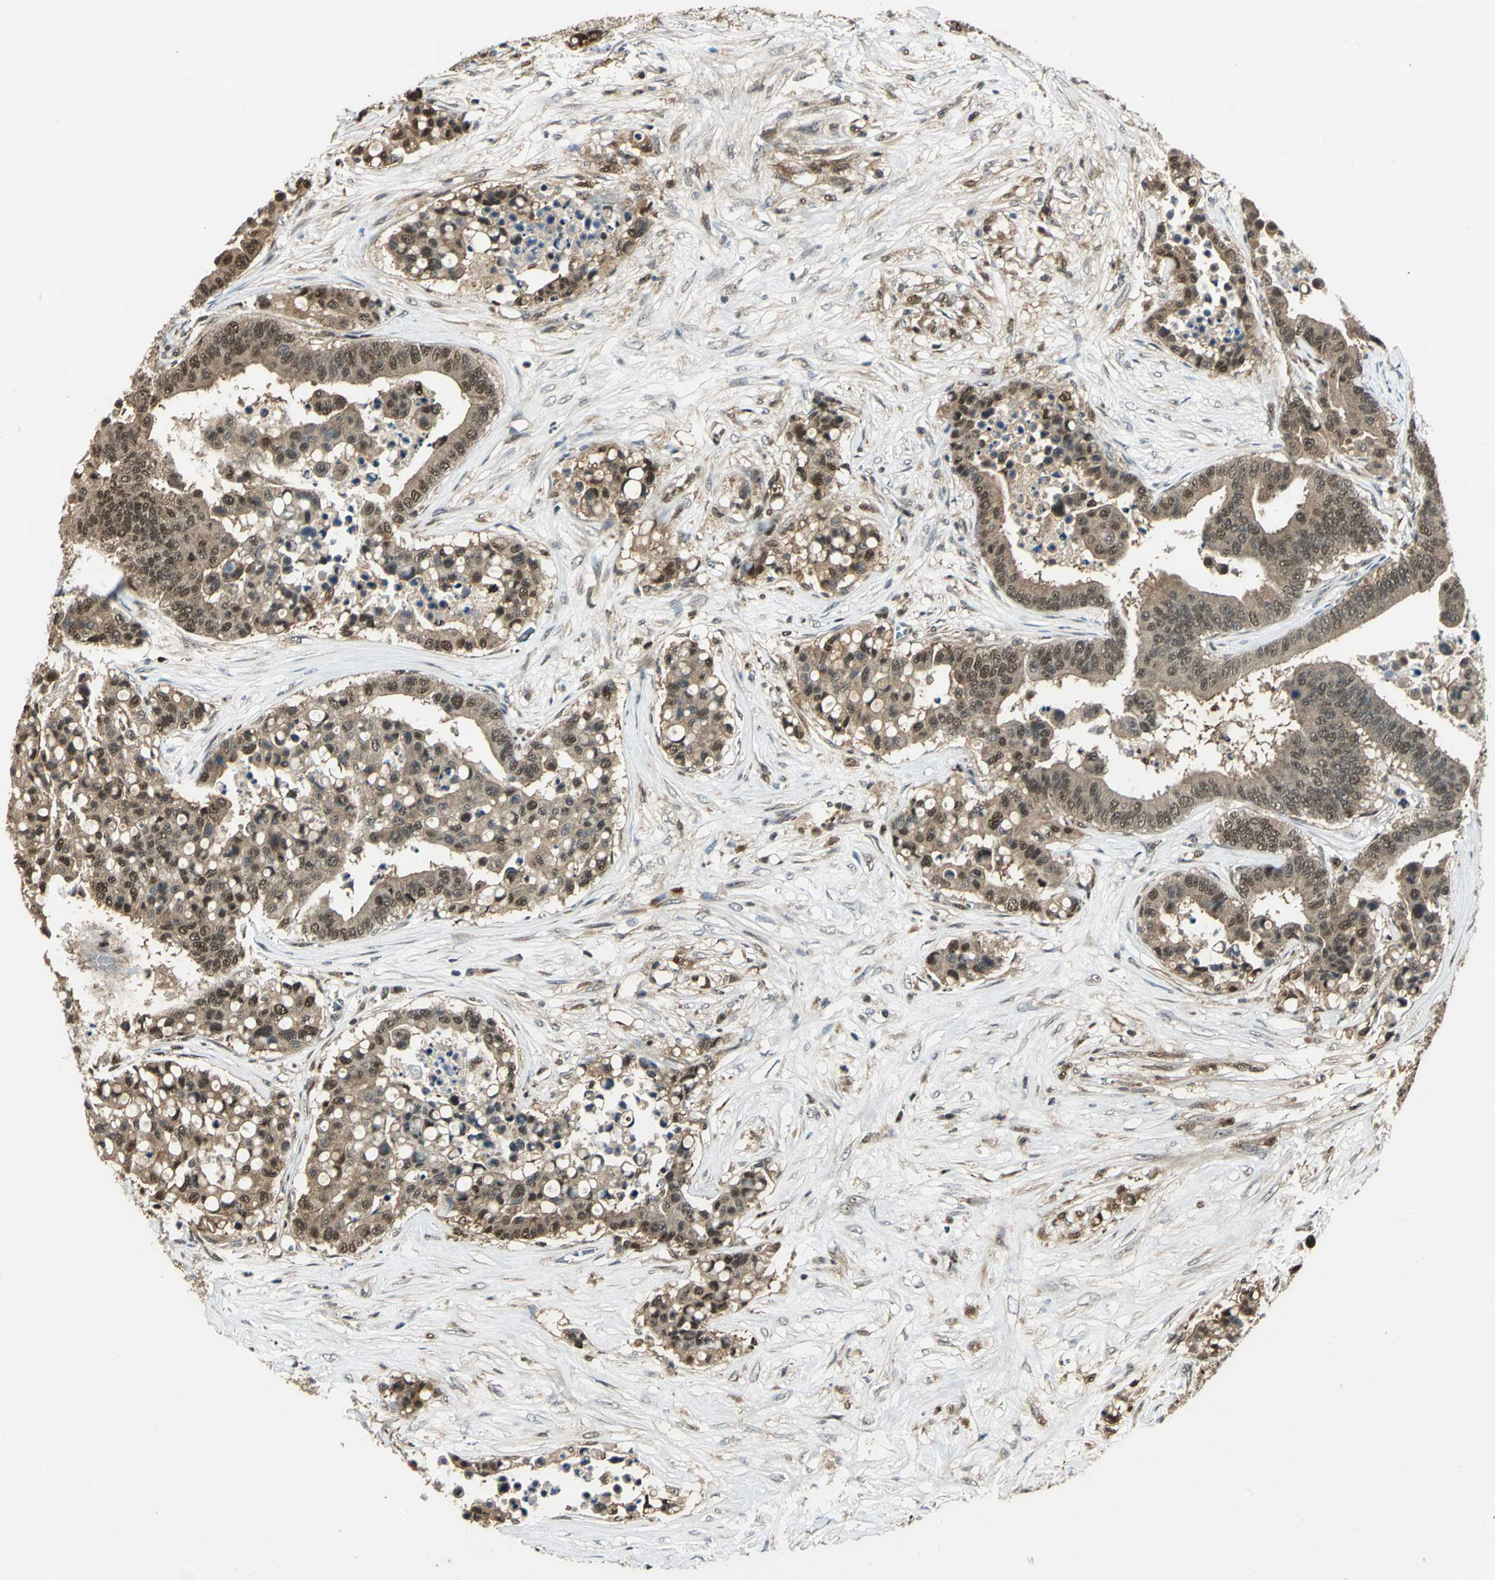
{"staining": {"intensity": "weak", "quantity": ">75%", "location": "cytoplasmic/membranous,nuclear"}, "tissue": "colorectal cancer", "cell_type": "Tumor cells", "image_type": "cancer", "snomed": [{"axis": "morphology", "description": "Adenocarcinoma, NOS"}, {"axis": "topography", "description": "Colon"}], "caption": "High-magnification brightfield microscopy of colorectal cancer (adenocarcinoma) stained with DAB (3,3'-diaminobenzidine) (brown) and counterstained with hematoxylin (blue). tumor cells exhibit weak cytoplasmic/membranous and nuclear staining is identified in approximately>75% of cells. The protein of interest is stained brown, and the nuclei are stained in blue (DAB (3,3'-diaminobenzidine) IHC with brightfield microscopy, high magnification).", "gene": "PPP1R13L", "patient": {"sex": "male", "age": 82}}